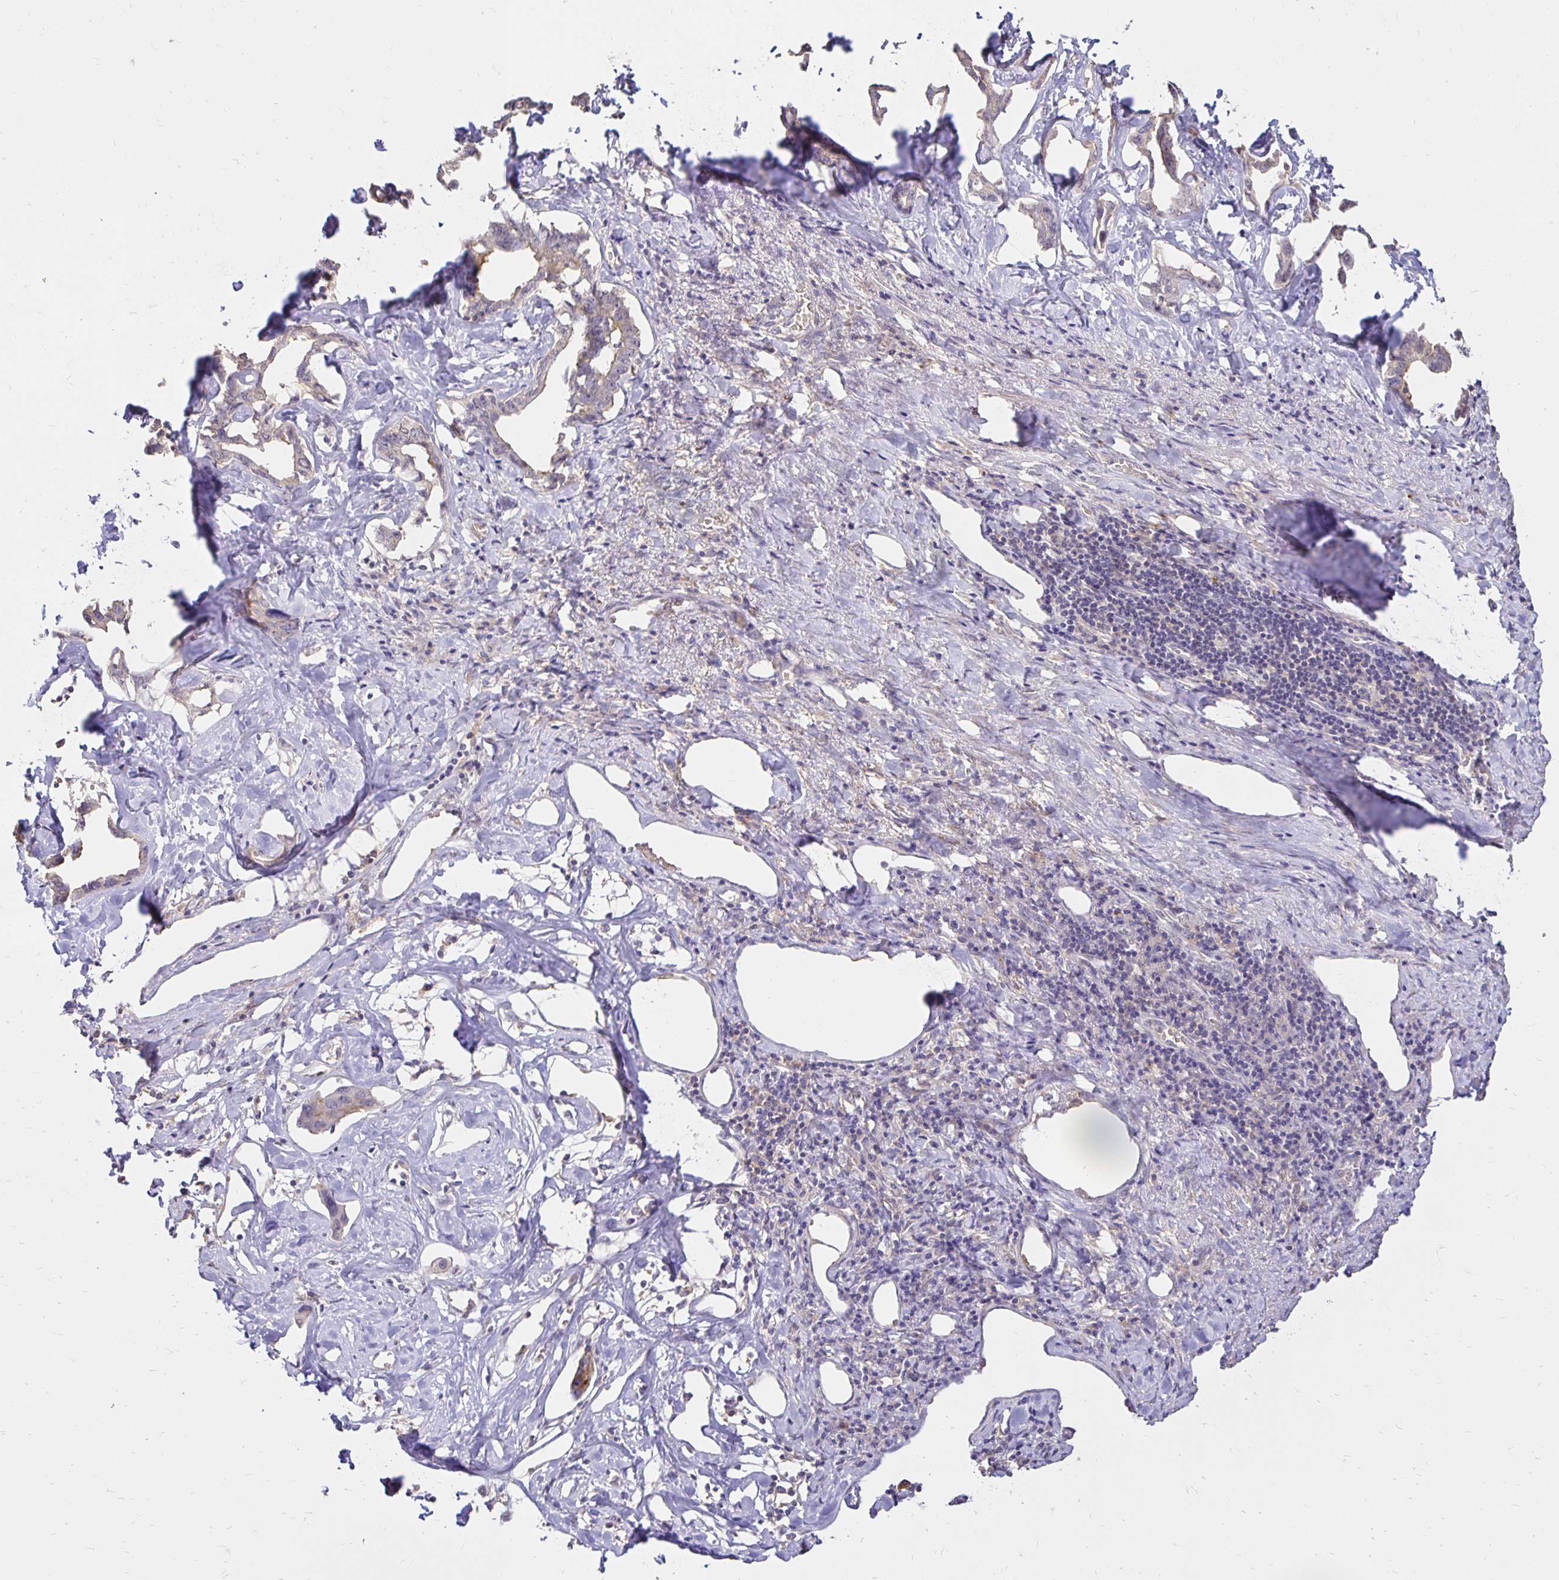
{"staining": {"intensity": "negative", "quantity": "none", "location": "none"}, "tissue": "liver cancer", "cell_type": "Tumor cells", "image_type": "cancer", "snomed": [{"axis": "morphology", "description": "Cholangiocarcinoma"}, {"axis": "topography", "description": "Liver"}], "caption": "The photomicrograph displays no significant expression in tumor cells of cholangiocarcinoma (liver). Brightfield microscopy of IHC stained with DAB (3,3'-diaminobenzidine) (brown) and hematoxylin (blue), captured at high magnification.", "gene": "PNPLA3", "patient": {"sex": "male", "age": 59}}